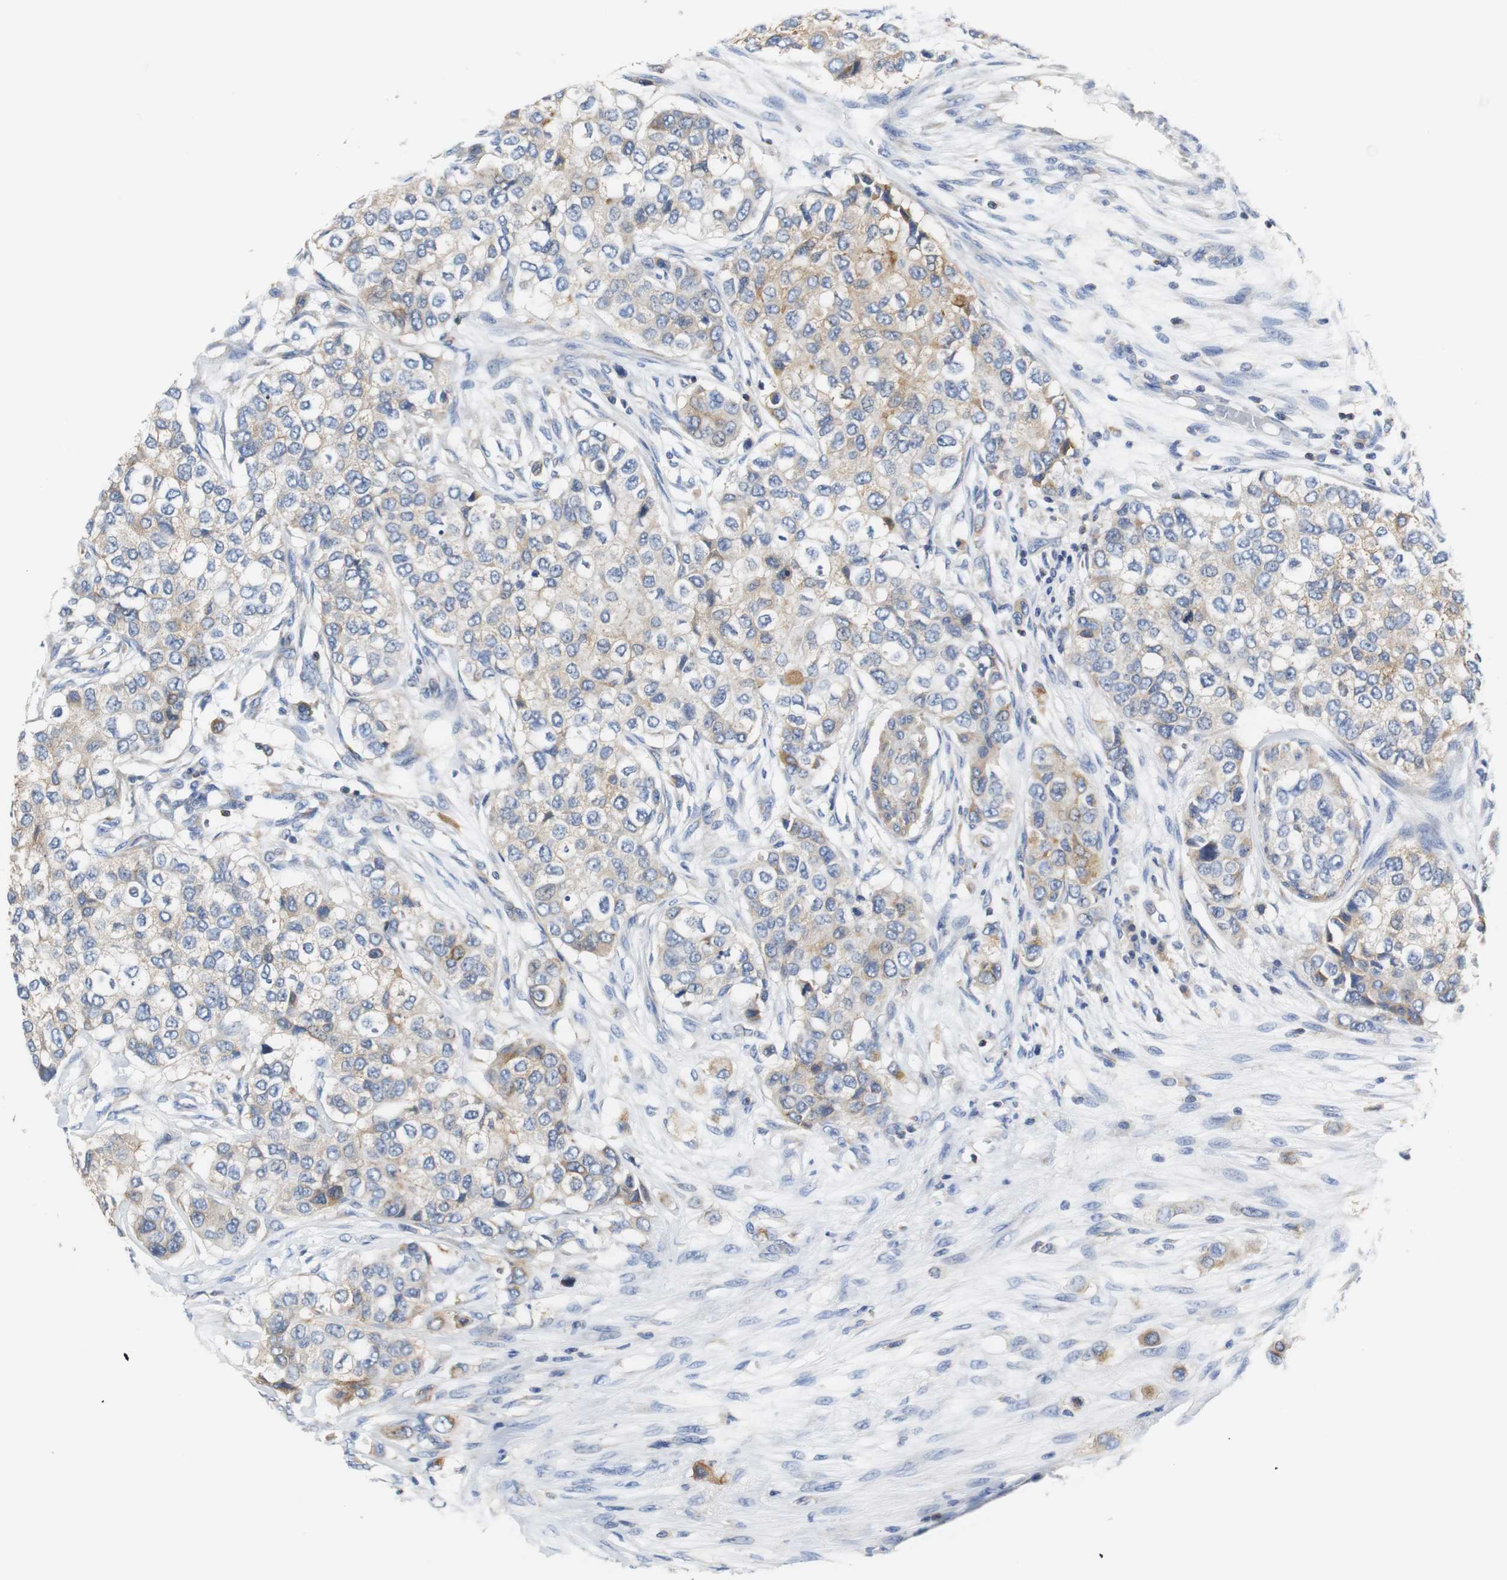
{"staining": {"intensity": "moderate", "quantity": "25%-75%", "location": "cytoplasmic/membranous"}, "tissue": "breast cancer", "cell_type": "Tumor cells", "image_type": "cancer", "snomed": [{"axis": "morphology", "description": "Normal tissue, NOS"}, {"axis": "morphology", "description": "Duct carcinoma"}, {"axis": "topography", "description": "Breast"}], "caption": "IHC of breast cancer (intraductal carcinoma) exhibits medium levels of moderate cytoplasmic/membranous positivity in about 25%-75% of tumor cells. The staining was performed using DAB (3,3'-diaminobenzidine) to visualize the protein expression in brown, while the nuclei were stained in blue with hematoxylin (Magnification: 20x).", "gene": "VAMP8", "patient": {"sex": "female", "age": 49}}